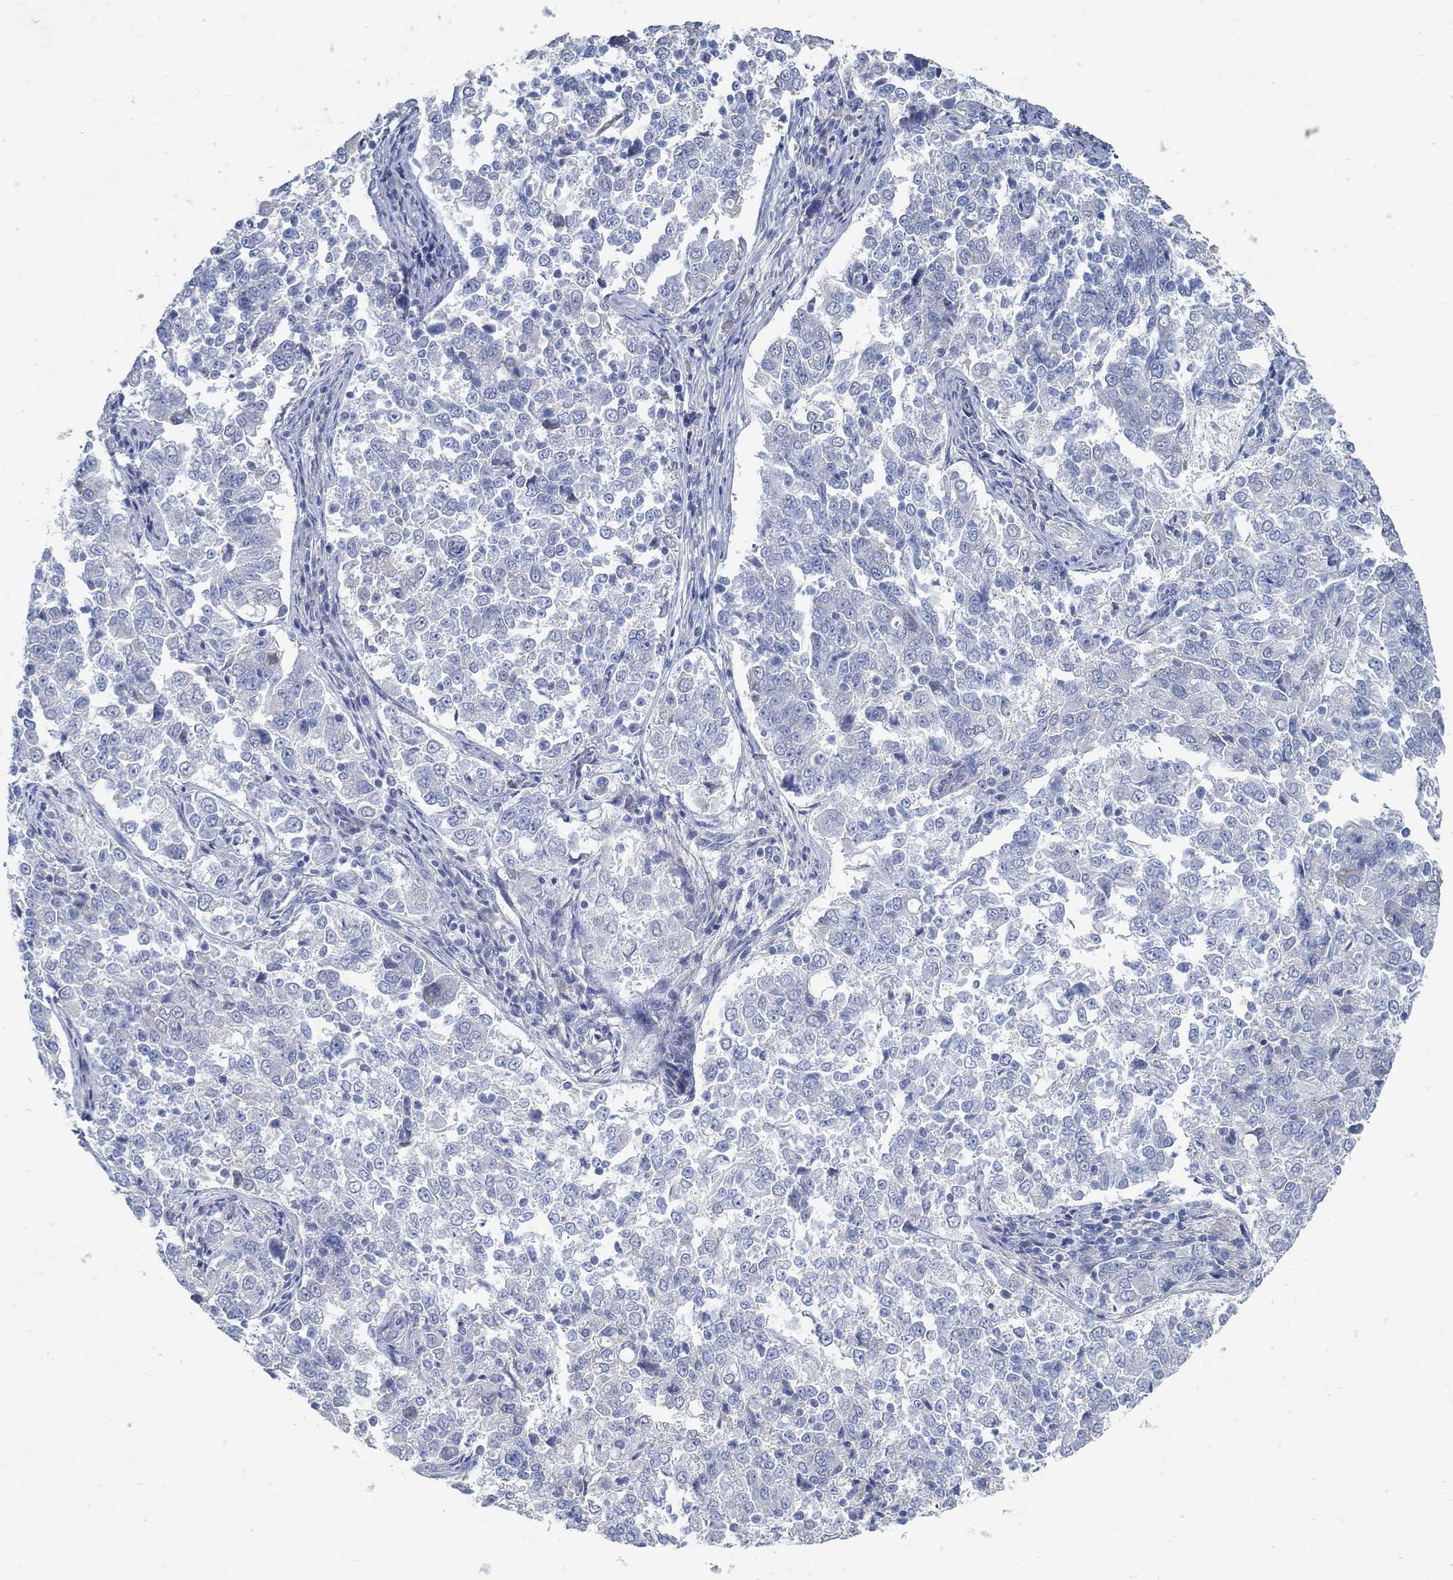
{"staining": {"intensity": "negative", "quantity": "none", "location": "none"}, "tissue": "endometrial cancer", "cell_type": "Tumor cells", "image_type": "cancer", "snomed": [{"axis": "morphology", "description": "Adenocarcinoma, NOS"}, {"axis": "topography", "description": "Endometrium"}], "caption": "Image shows no protein staining in tumor cells of endometrial cancer tissue.", "gene": "C15orf39", "patient": {"sex": "female", "age": 43}}